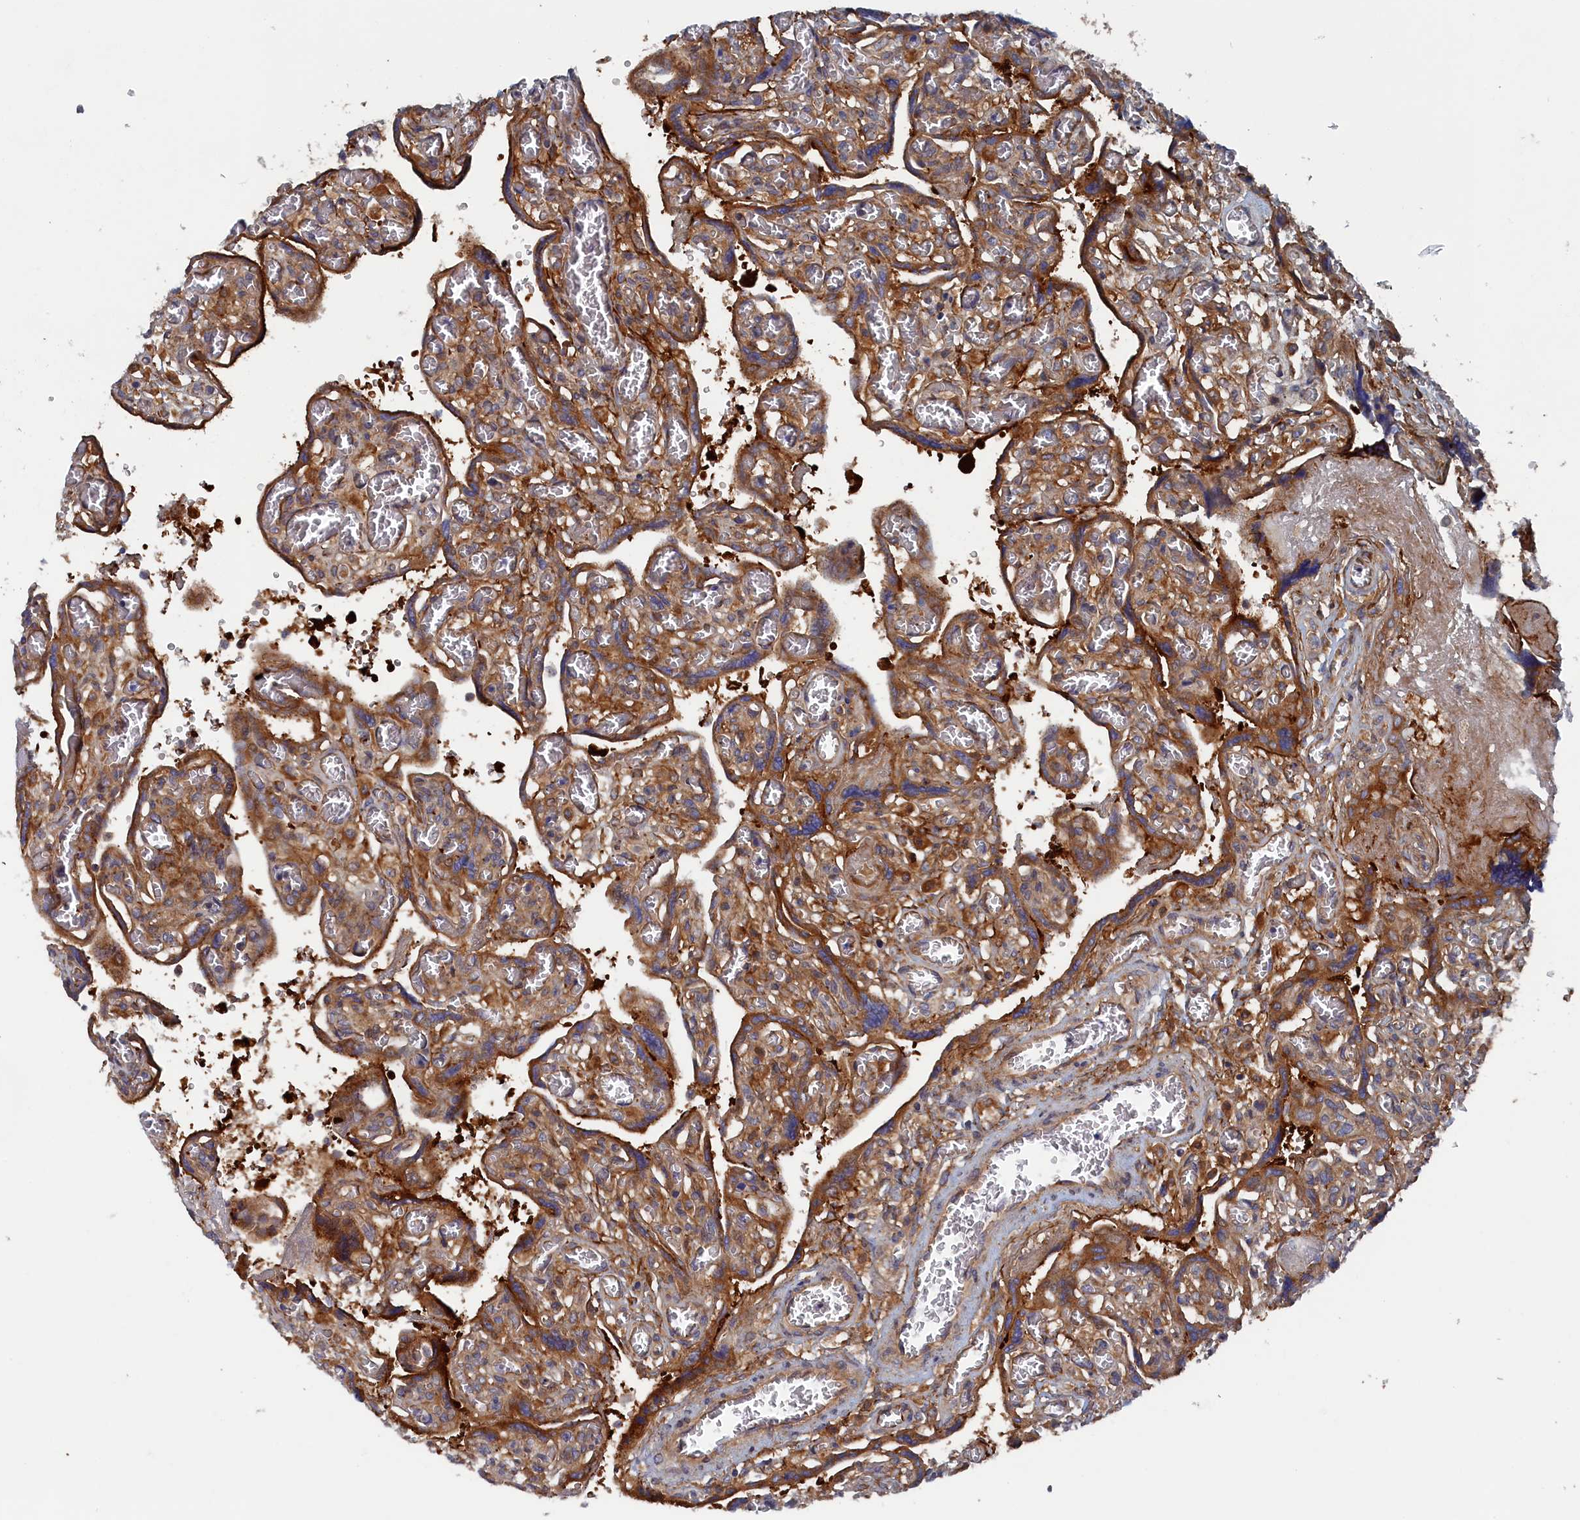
{"staining": {"intensity": "strong", "quantity": ">75%", "location": "cytoplasmic/membranous"}, "tissue": "placenta", "cell_type": "Trophoblastic cells", "image_type": "normal", "snomed": [{"axis": "morphology", "description": "Normal tissue, NOS"}, {"axis": "topography", "description": "Placenta"}], "caption": "The photomicrograph displays immunohistochemical staining of unremarkable placenta. There is strong cytoplasmic/membranous expression is appreciated in approximately >75% of trophoblastic cells.", "gene": "TMEM196", "patient": {"sex": "female", "age": 39}}